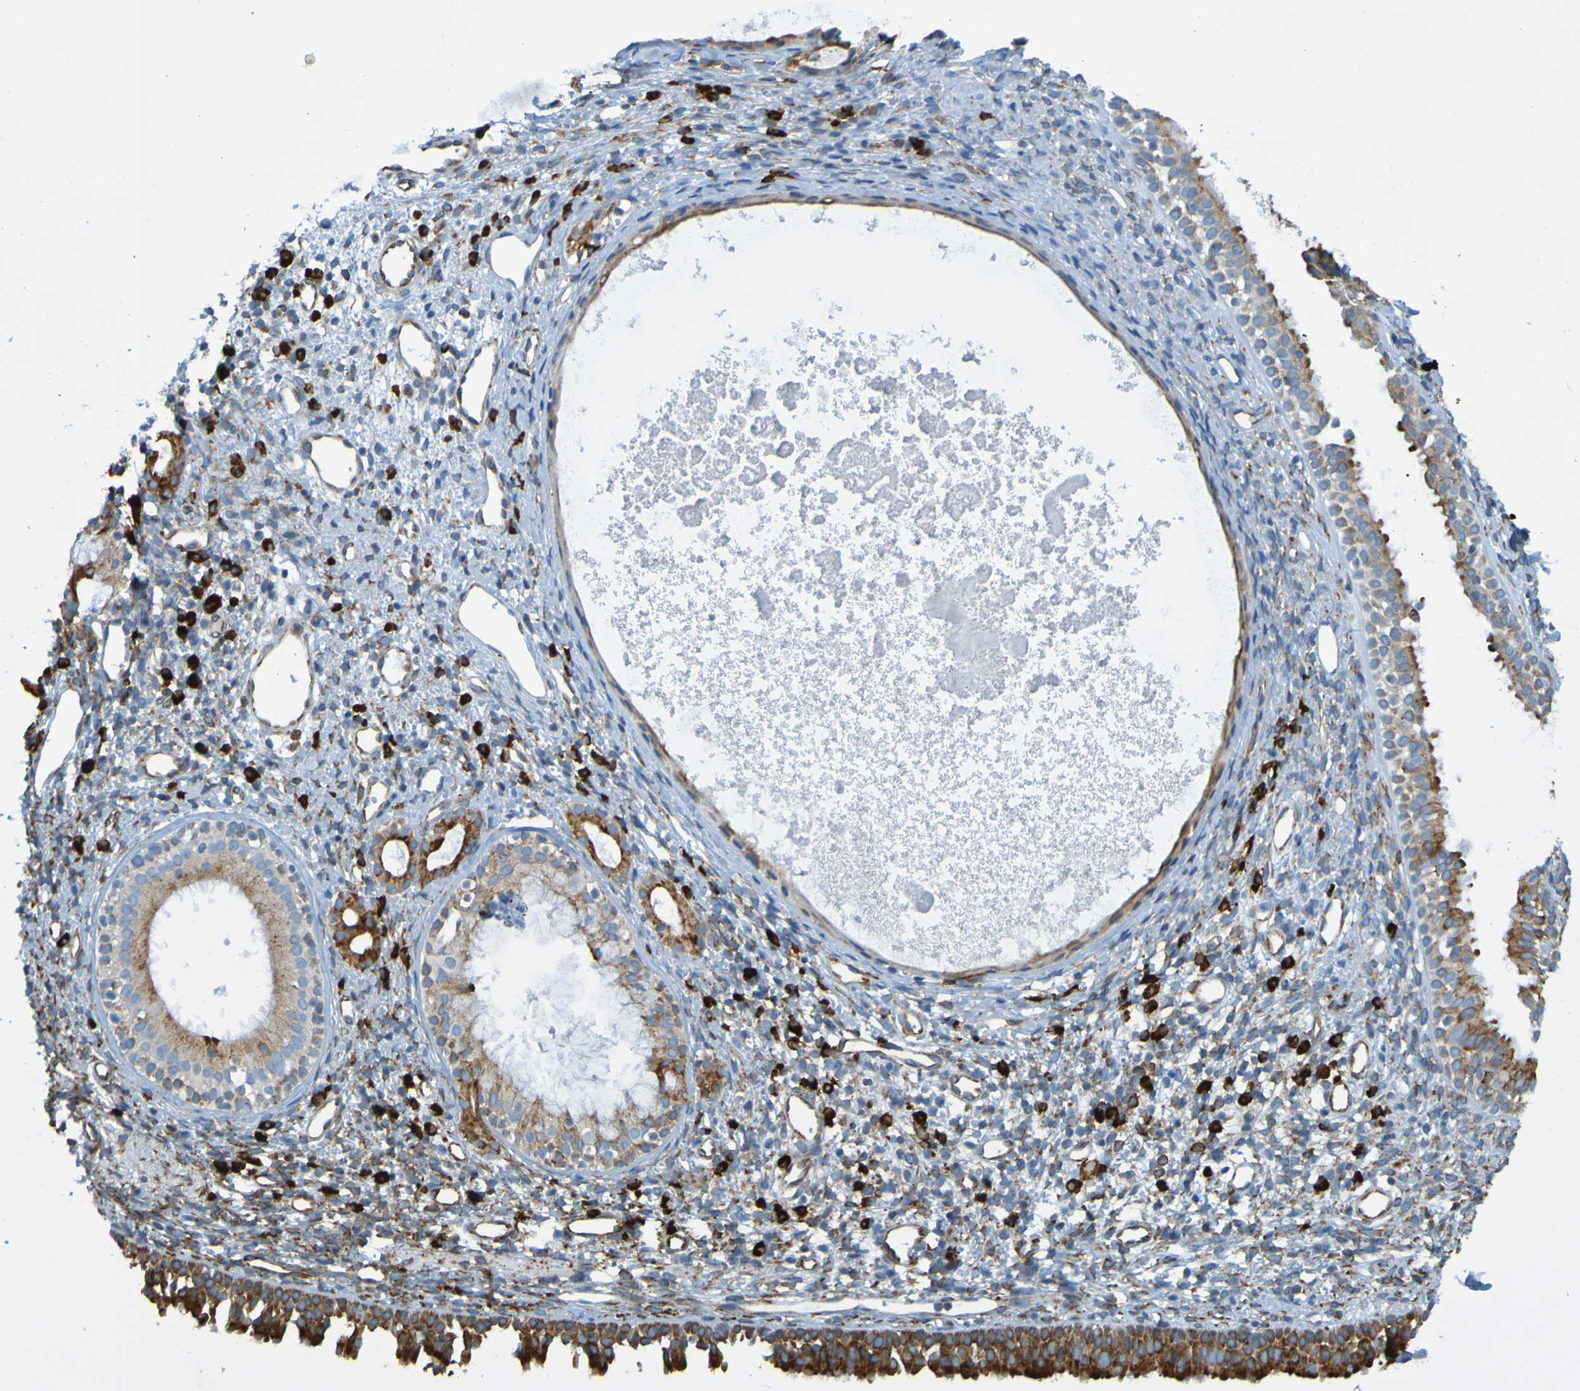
{"staining": {"intensity": "weak", "quantity": ">75%", "location": "cytoplasmic/membranous"}, "tissue": "nasopharynx", "cell_type": "Respiratory epithelial cells", "image_type": "normal", "snomed": [{"axis": "morphology", "description": "Normal tissue, NOS"}, {"axis": "topography", "description": "Nasopharynx"}], "caption": "Immunohistochemistry (IHC) histopathology image of normal nasopharynx: human nasopharynx stained using immunohistochemistry shows low levels of weak protein expression localized specifically in the cytoplasmic/membranous of respiratory epithelial cells, appearing as a cytoplasmic/membranous brown color.", "gene": "SSR1", "patient": {"sex": "male", "age": 22}}